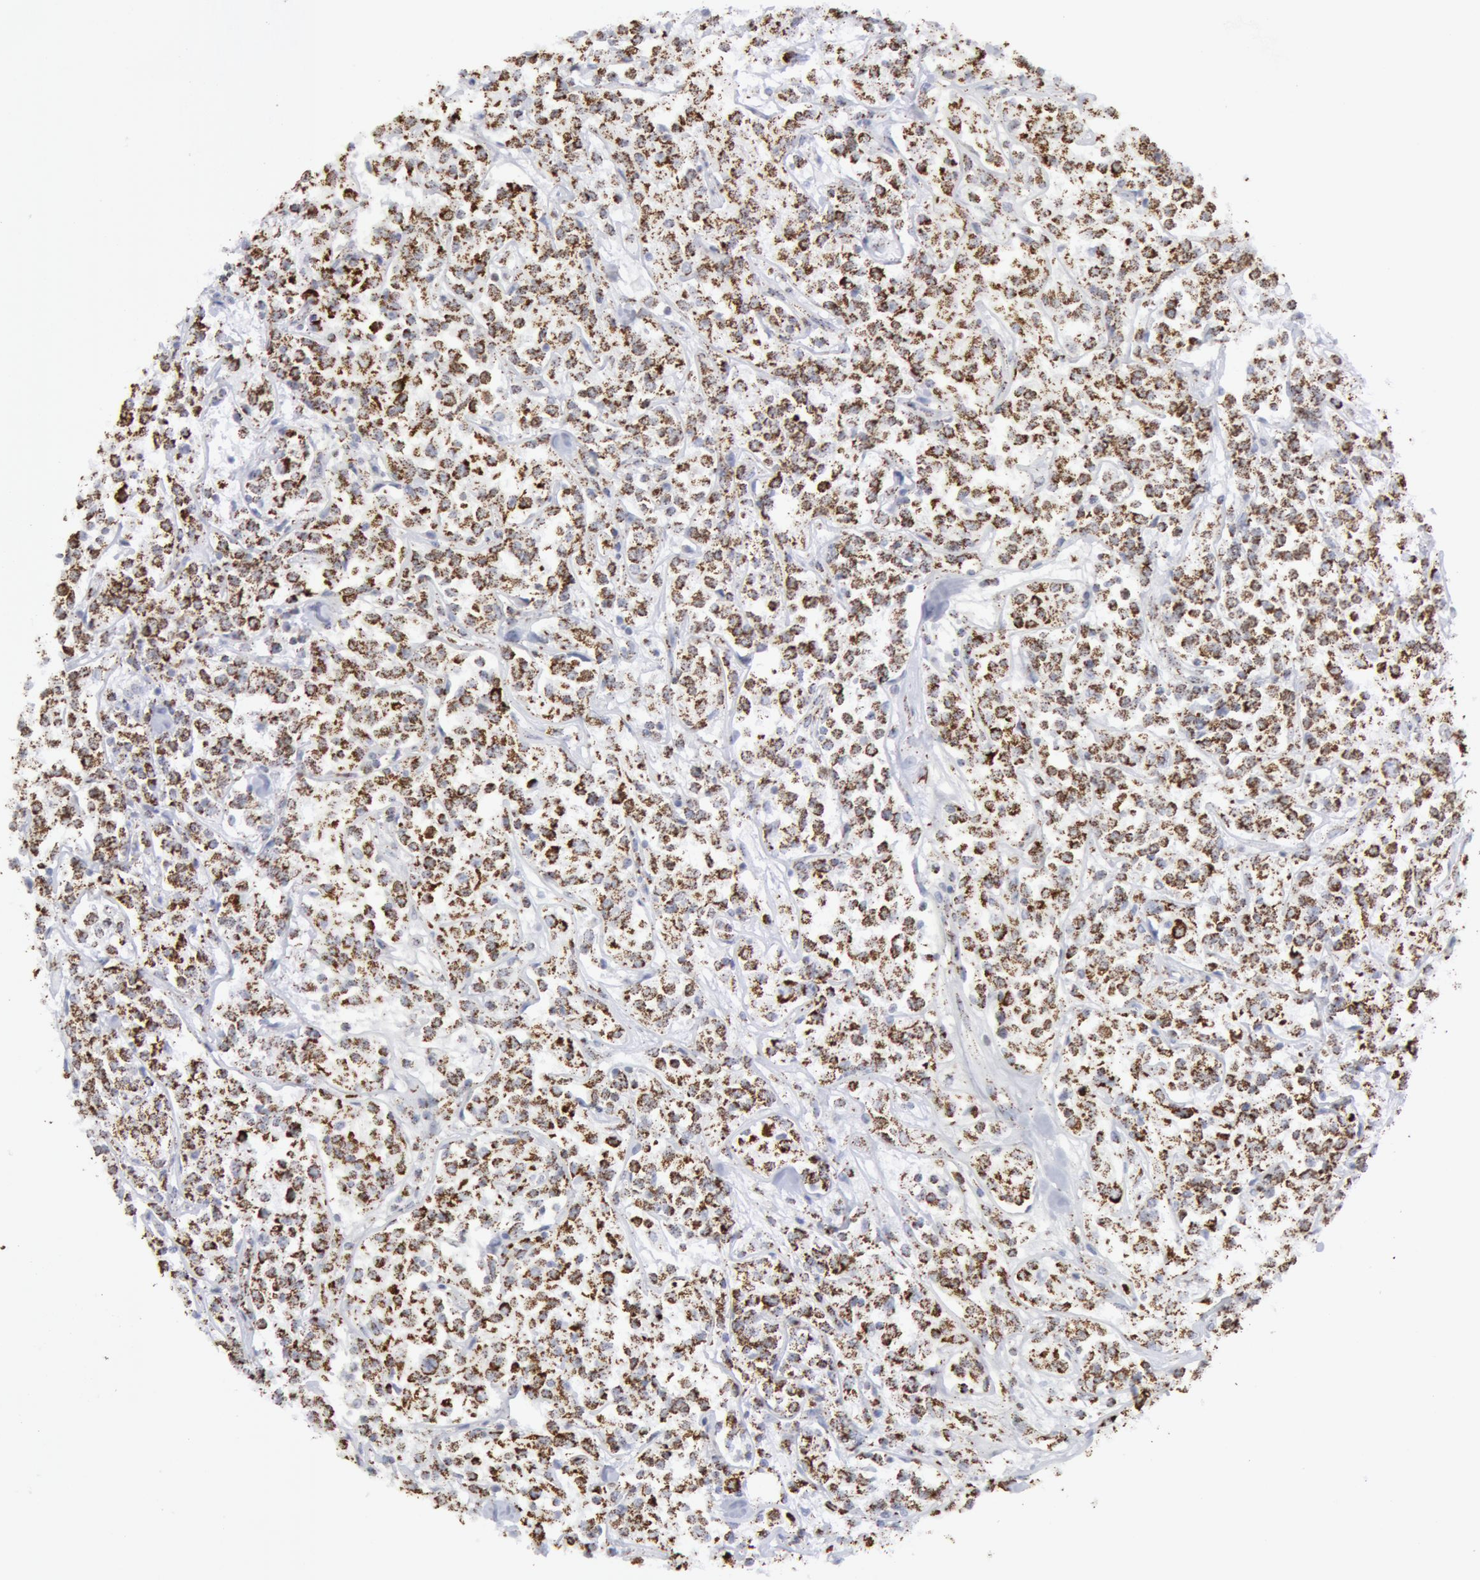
{"staining": {"intensity": "moderate", "quantity": ">75%", "location": "cytoplasmic/membranous"}, "tissue": "lymphoma", "cell_type": "Tumor cells", "image_type": "cancer", "snomed": [{"axis": "morphology", "description": "Malignant lymphoma, non-Hodgkin's type, Low grade"}, {"axis": "topography", "description": "Small intestine"}], "caption": "Human malignant lymphoma, non-Hodgkin's type (low-grade) stained for a protein (brown) exhibits moderate cytoplasmic/membranous positive expression in about >75% of tumor cells.", "gene": "ATP5F1B", "patient": {"sex": "female", "age": 59}}